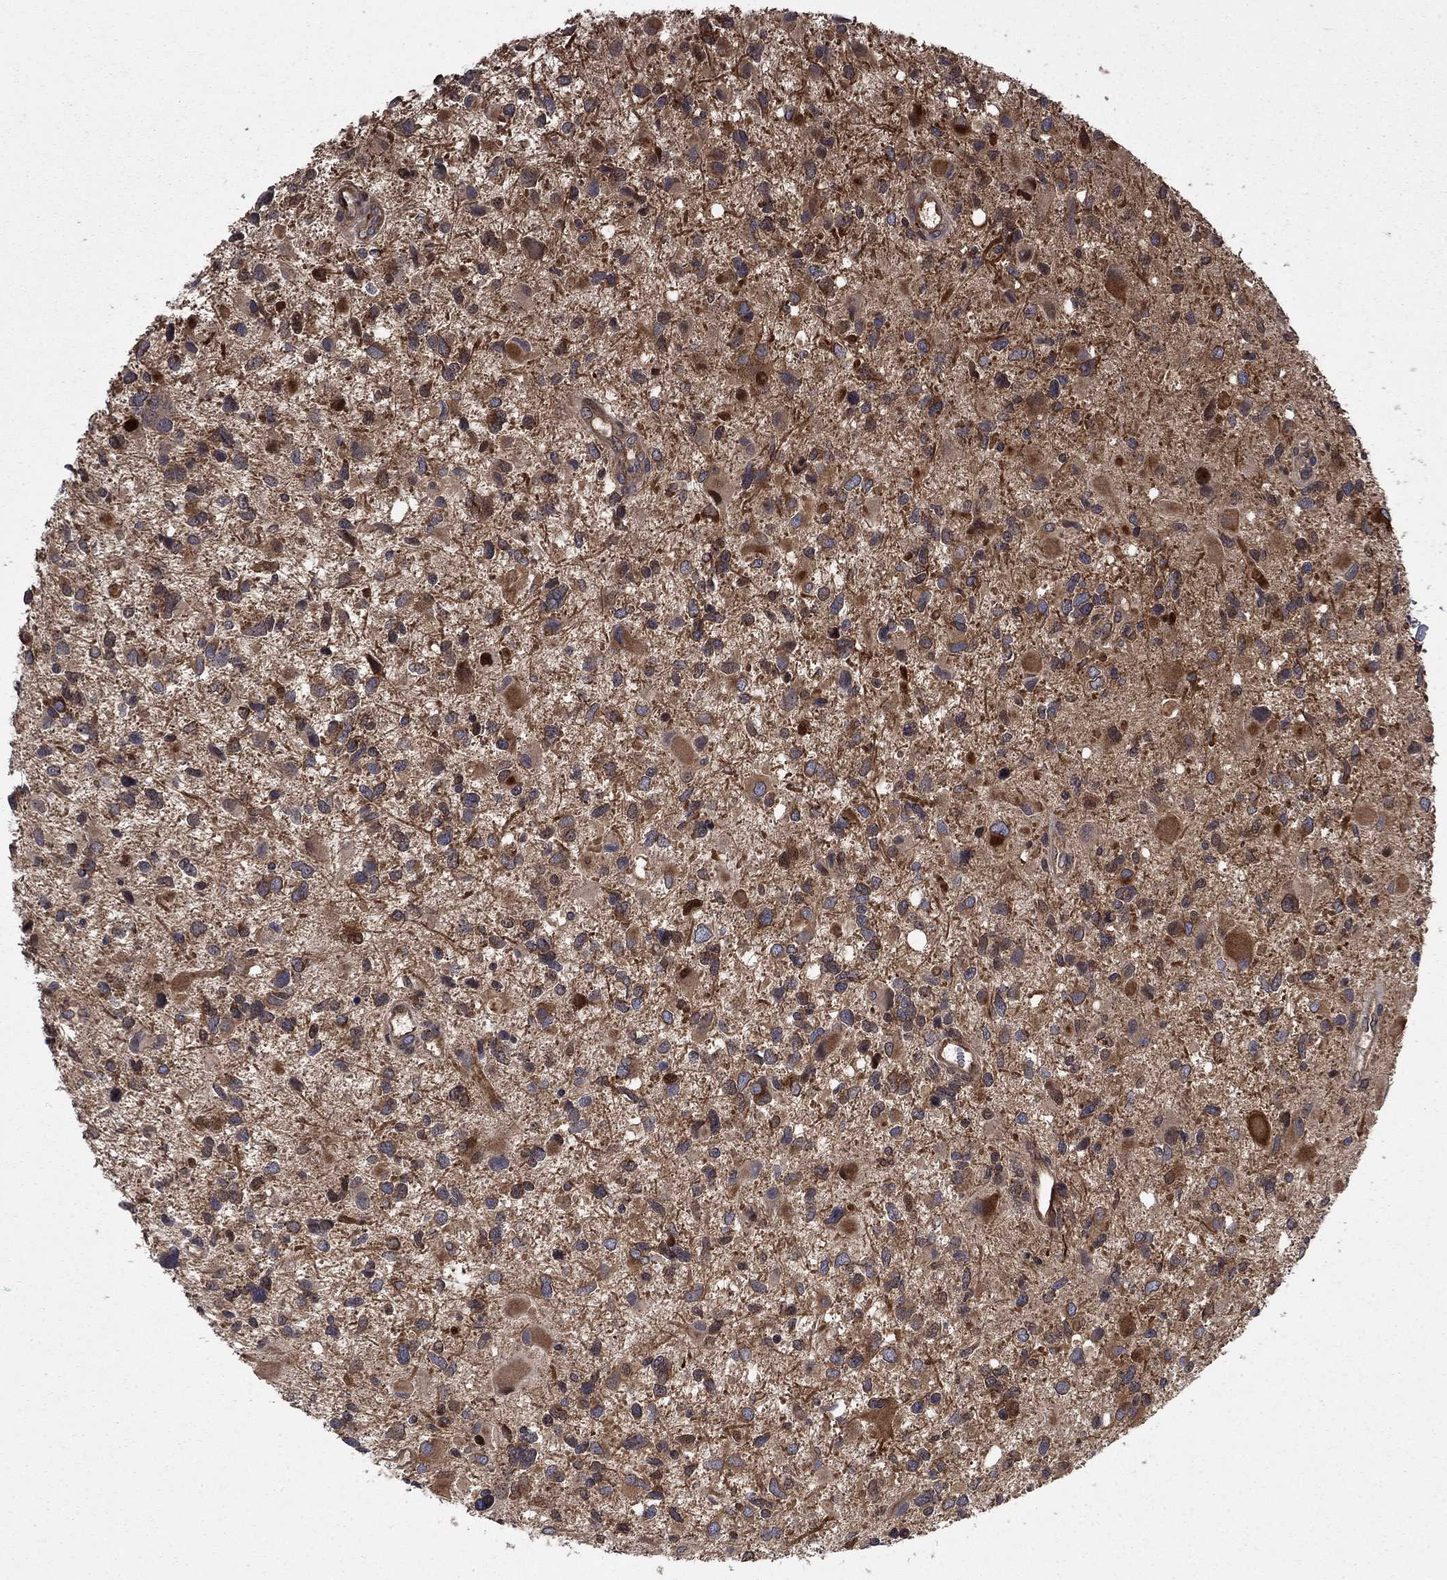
{"staining": {"intensity": "moderate", "quantity": ">75%", "location": "cytoplasmic/membranous"}, "tissue": "glioma", "cell_type": "Tumor cells", "image_type": "cancer", "snomed": [{"axis": "morphology", "description": "Glioma, malignant, Low grade"}, {"axis": "topography", "description": "Brain"}], "caption": "DAB immunohistochemical staining of human glioma exhibits moderate cytoplasmic/membranous protein staining in approximately >75% of tumor cells.", "gene": "HDAC4", "patient": {"sex": "female", "age": 32}}